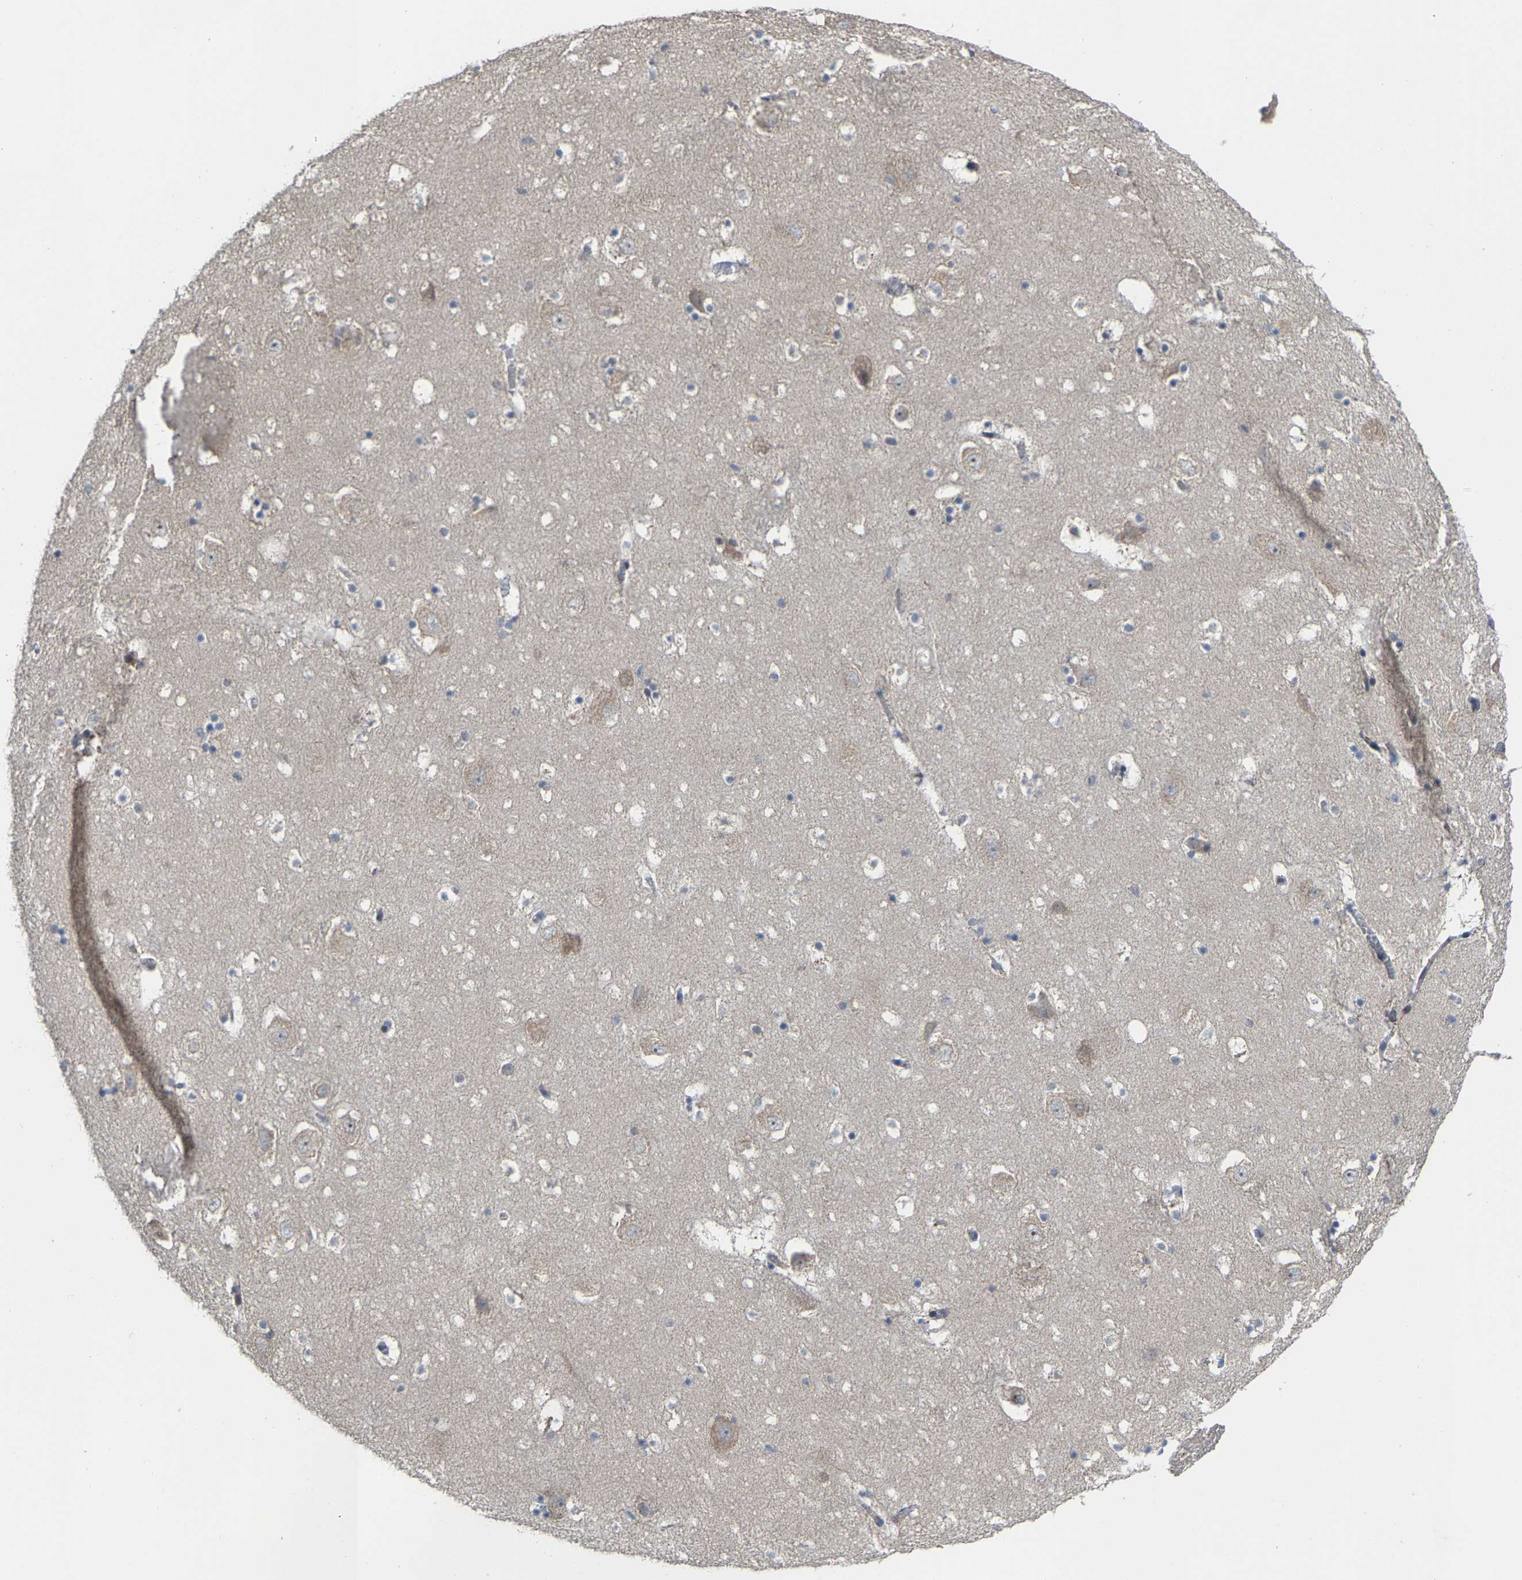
{"staining": {"intensity": "weak", "quantity": "<25%", "location": "cytoplasmic/membranous"}, "tissue": "hippocampus", "cell_type": "Glial cells", "image_type": "normal", "snomed": [{"axis": "morphology", "description": "Normal tissue, NOS"}, {"axis": "topography", "description": "Hippocampus"}], "caption": "Immunohistochemistry micrograph of benign human hippocampus stained for a protein (brown), which exhibits no staining in glial cells. The staining is performed using DAB (3,3'-diaminobenzidine) brown chromogen with nuclei counter-stained in using hematoxylin.", "gene": "TDRKH", "patient": {"sex": "male", "age": 45}}